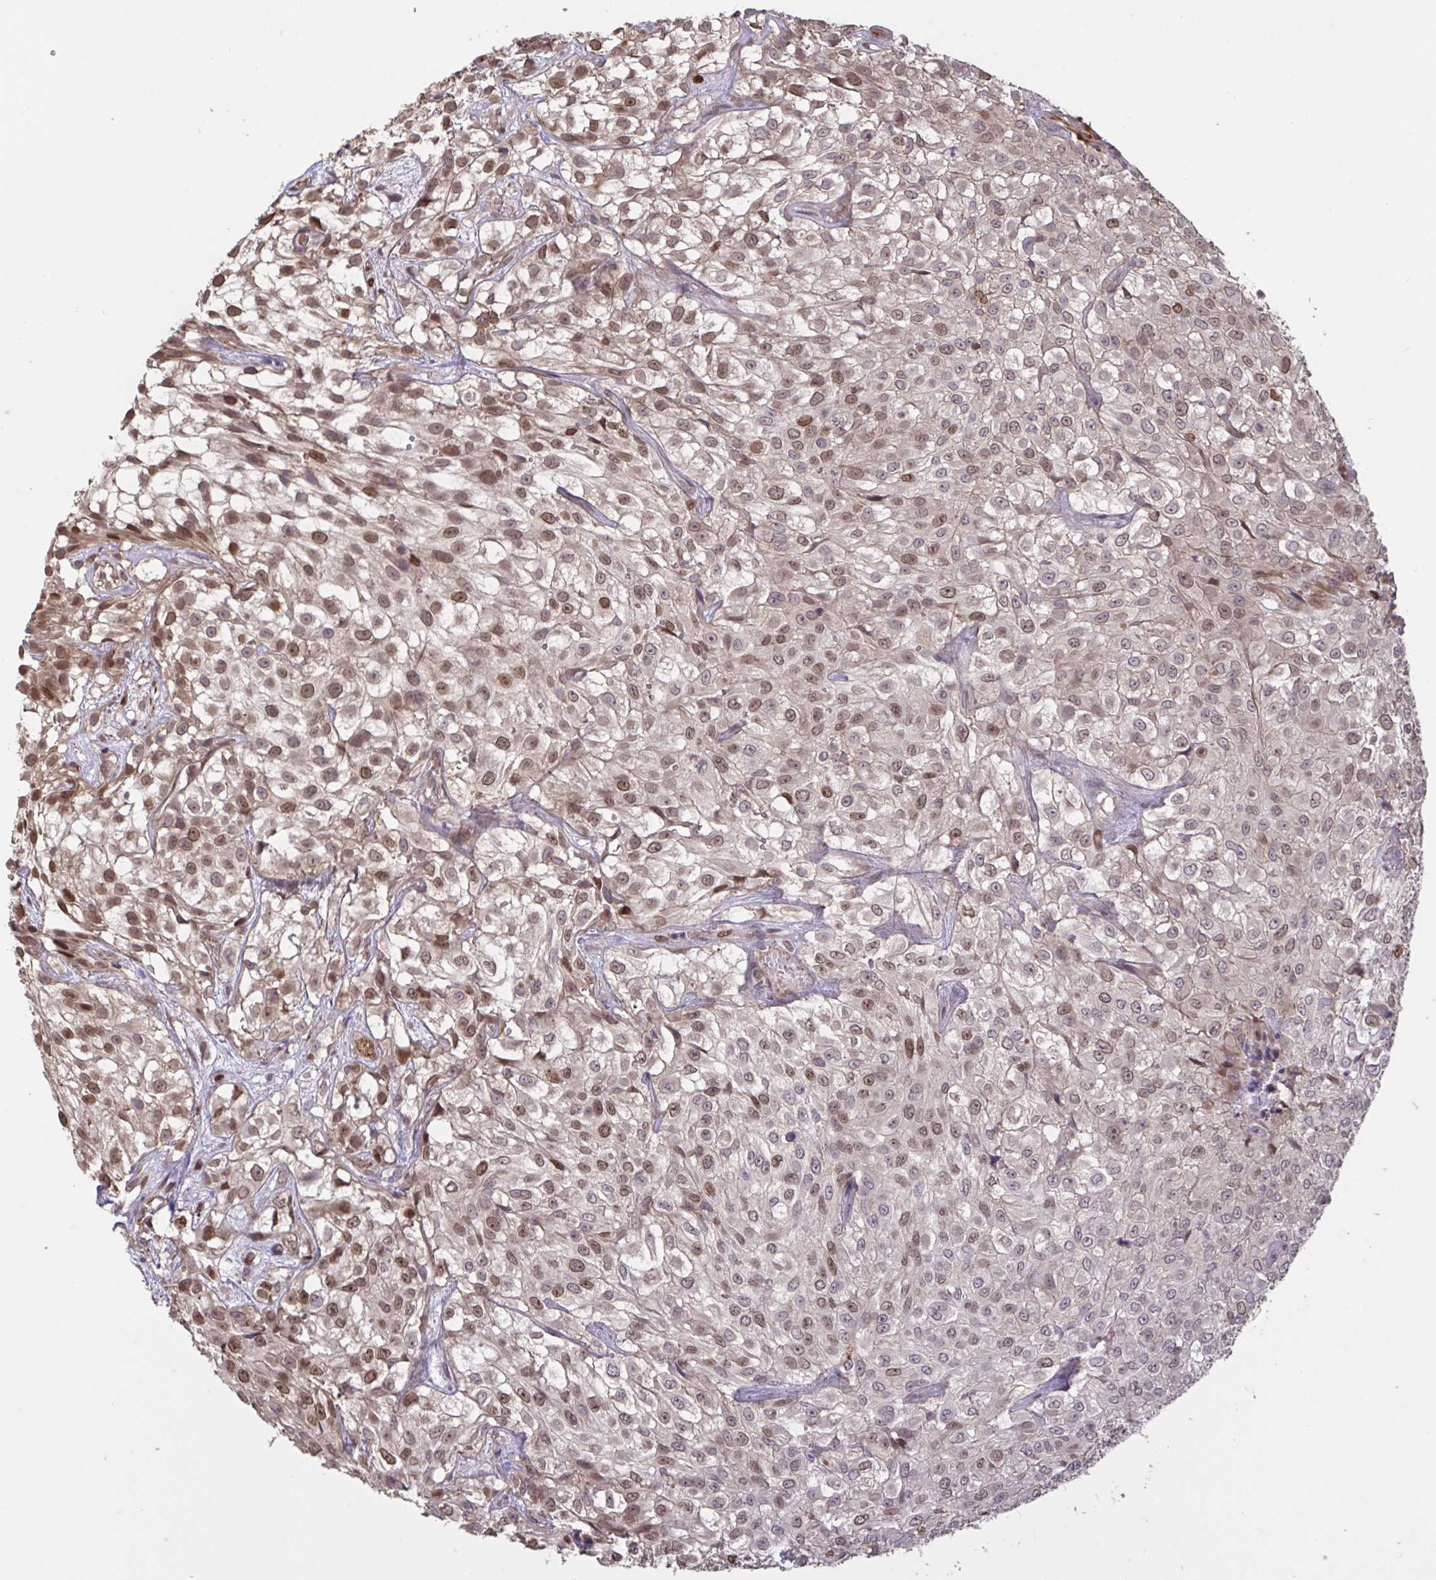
{"staining": {"intensity": "moderate", "quantity": ">75%", "location": "nuclear"}, "tissue": "urothelial cancer", "cell_type": "Tumor cells", "image_type": "cancer", "snomed": [{"axis": "morphology", "description": "Urothelial carcinoma, High grade"}, {"axis": "topography", "description": "Urinary bladder"}], "caption": "A medium amount of moderate nuclear positivity is appreciated in about >75% of tumor cells in high-grade urothelial carcinoma tissue.", "gene": "IPO5", "patient": {"sex": "male", "age": 56}}